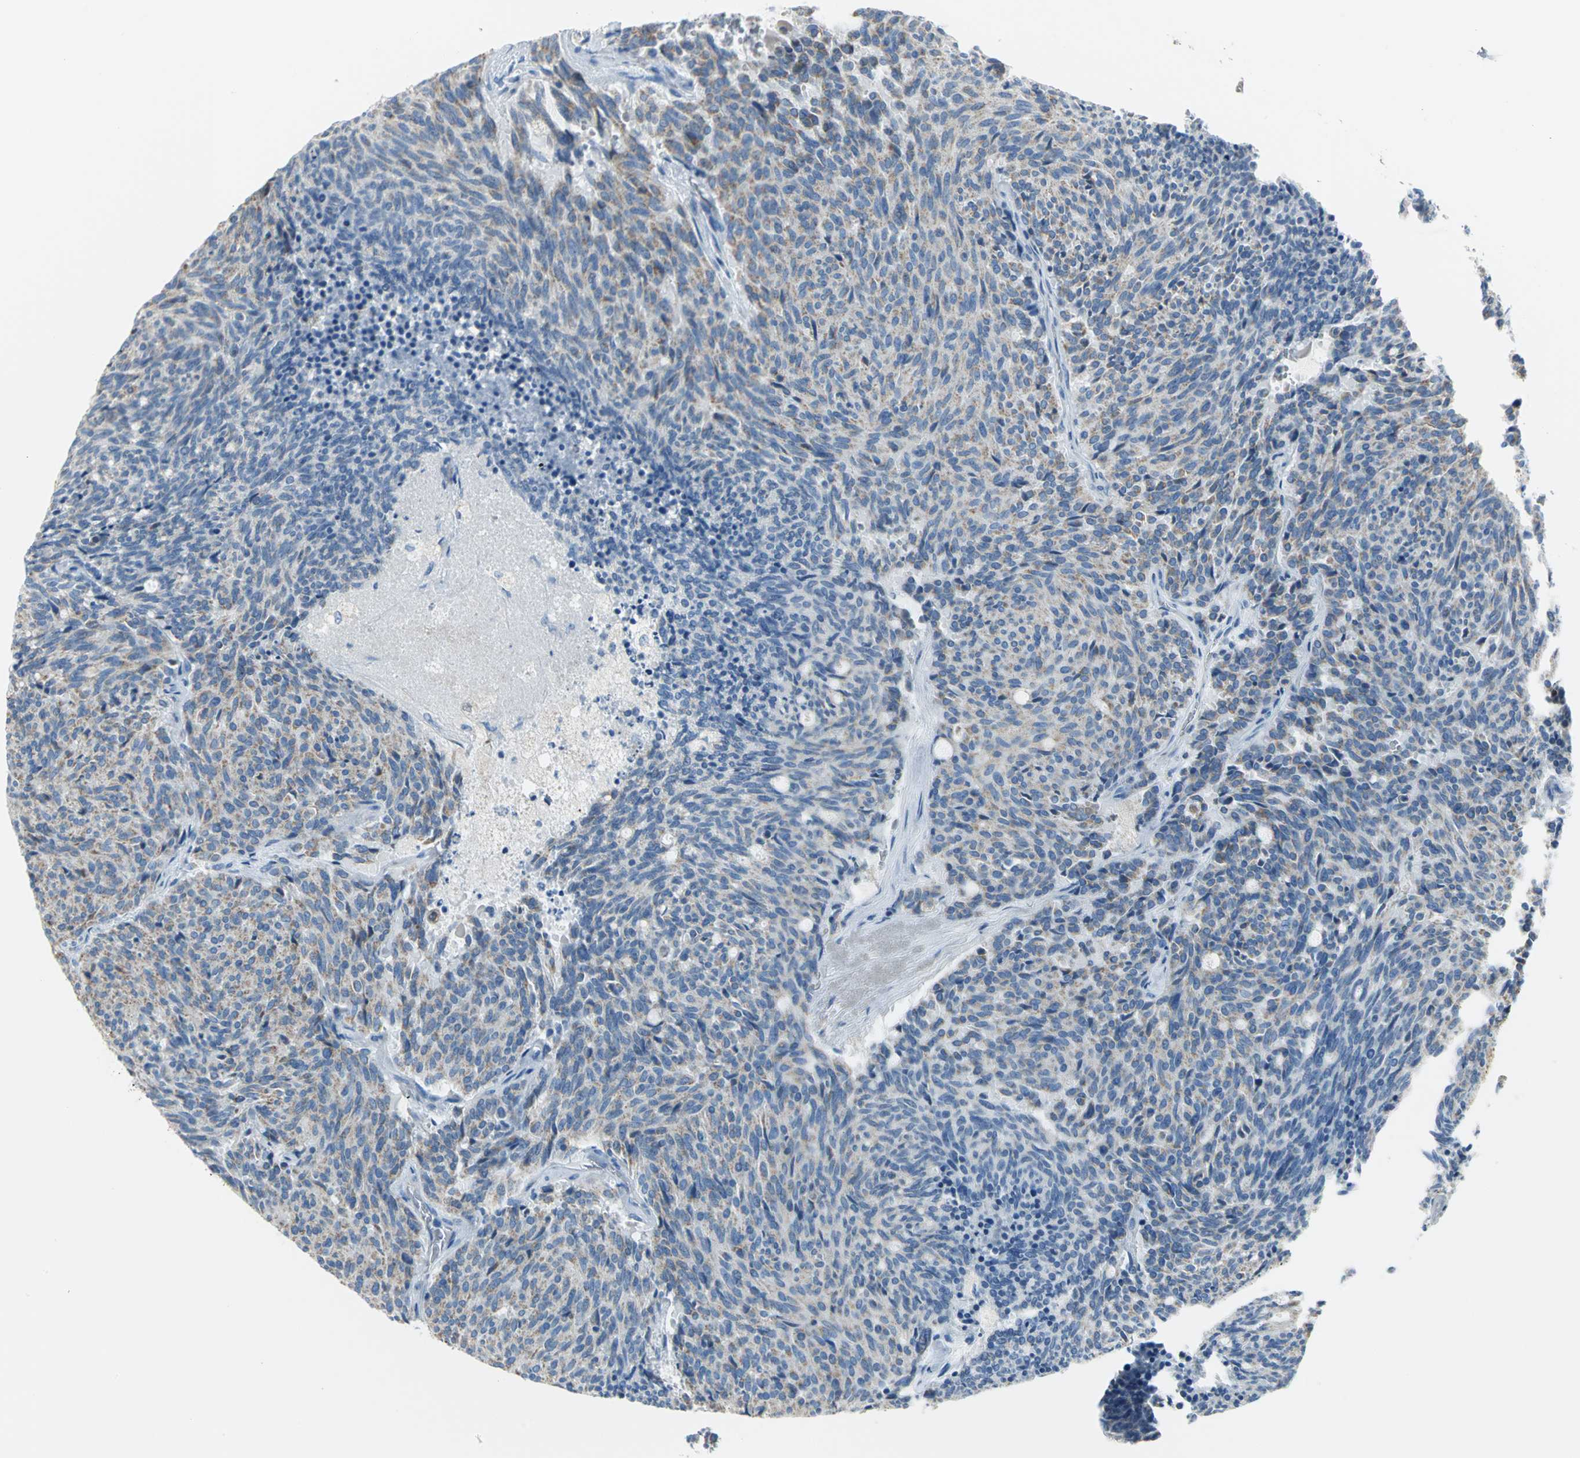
{"staining": {"intensity": "weak", "quantity": "25%-75%", "location": "cytoplasmic/membranous"}, "tissue": "carcinoid", "cell_type": "Tumor cells", "image_type": "cancer", "snomed": [{"axis": "morphology", "description": "Carcinoid, malignant, NOS"}, {"axis": "topography", "description": "Pancreas"}], "caption": "A micrograph of human carcinoid stained for a protein shows weak cytoplasmic/membranous brown staining in tumor cells. The staining was performed using DAB (3,3'-diaminobenzidine), with brown indicating positive protein expression. Nuclei are stained blue with hematoxylin.", "gene": "ALOX15", "patient": {"sex": "female", "age": 54}}